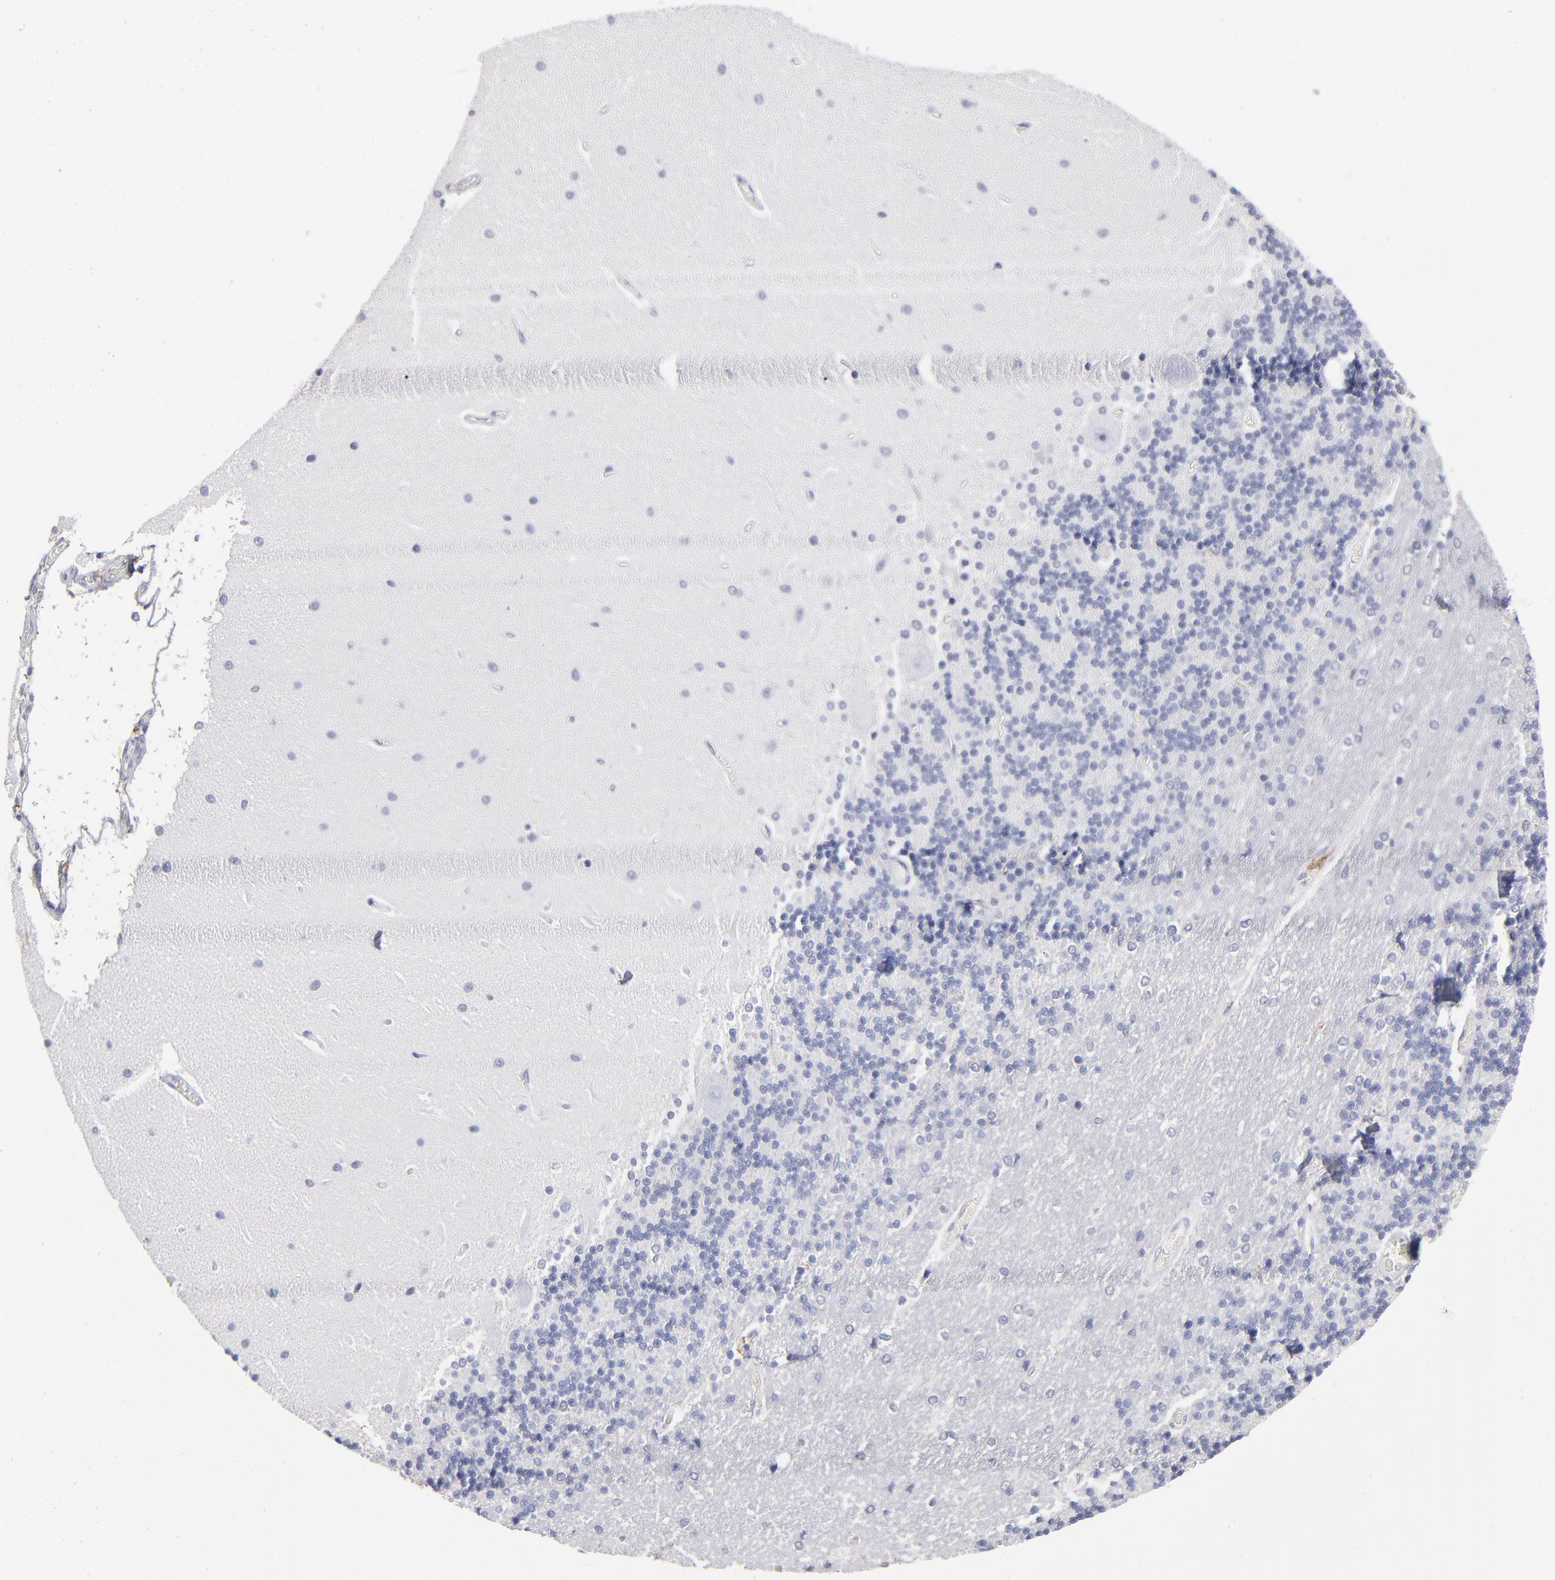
{"staining": {"intensity": "negative", "quantity": "none", "location": "none"}, "tissue": "cerebellum", "cell_type": "Cells in granular layer", "image_type": "normal", "snomed": [{"axis": "morphology", "description": "Normal tissue, NOS"}, {"axis": "topography", "description": "Cerebellum"}], "caption": "A histopathology image of cerebellum stained for a protein shows no brown staining in cells in granular layer.", "gene": "CD180", "patient": {"sex": "female", "age": 54}}